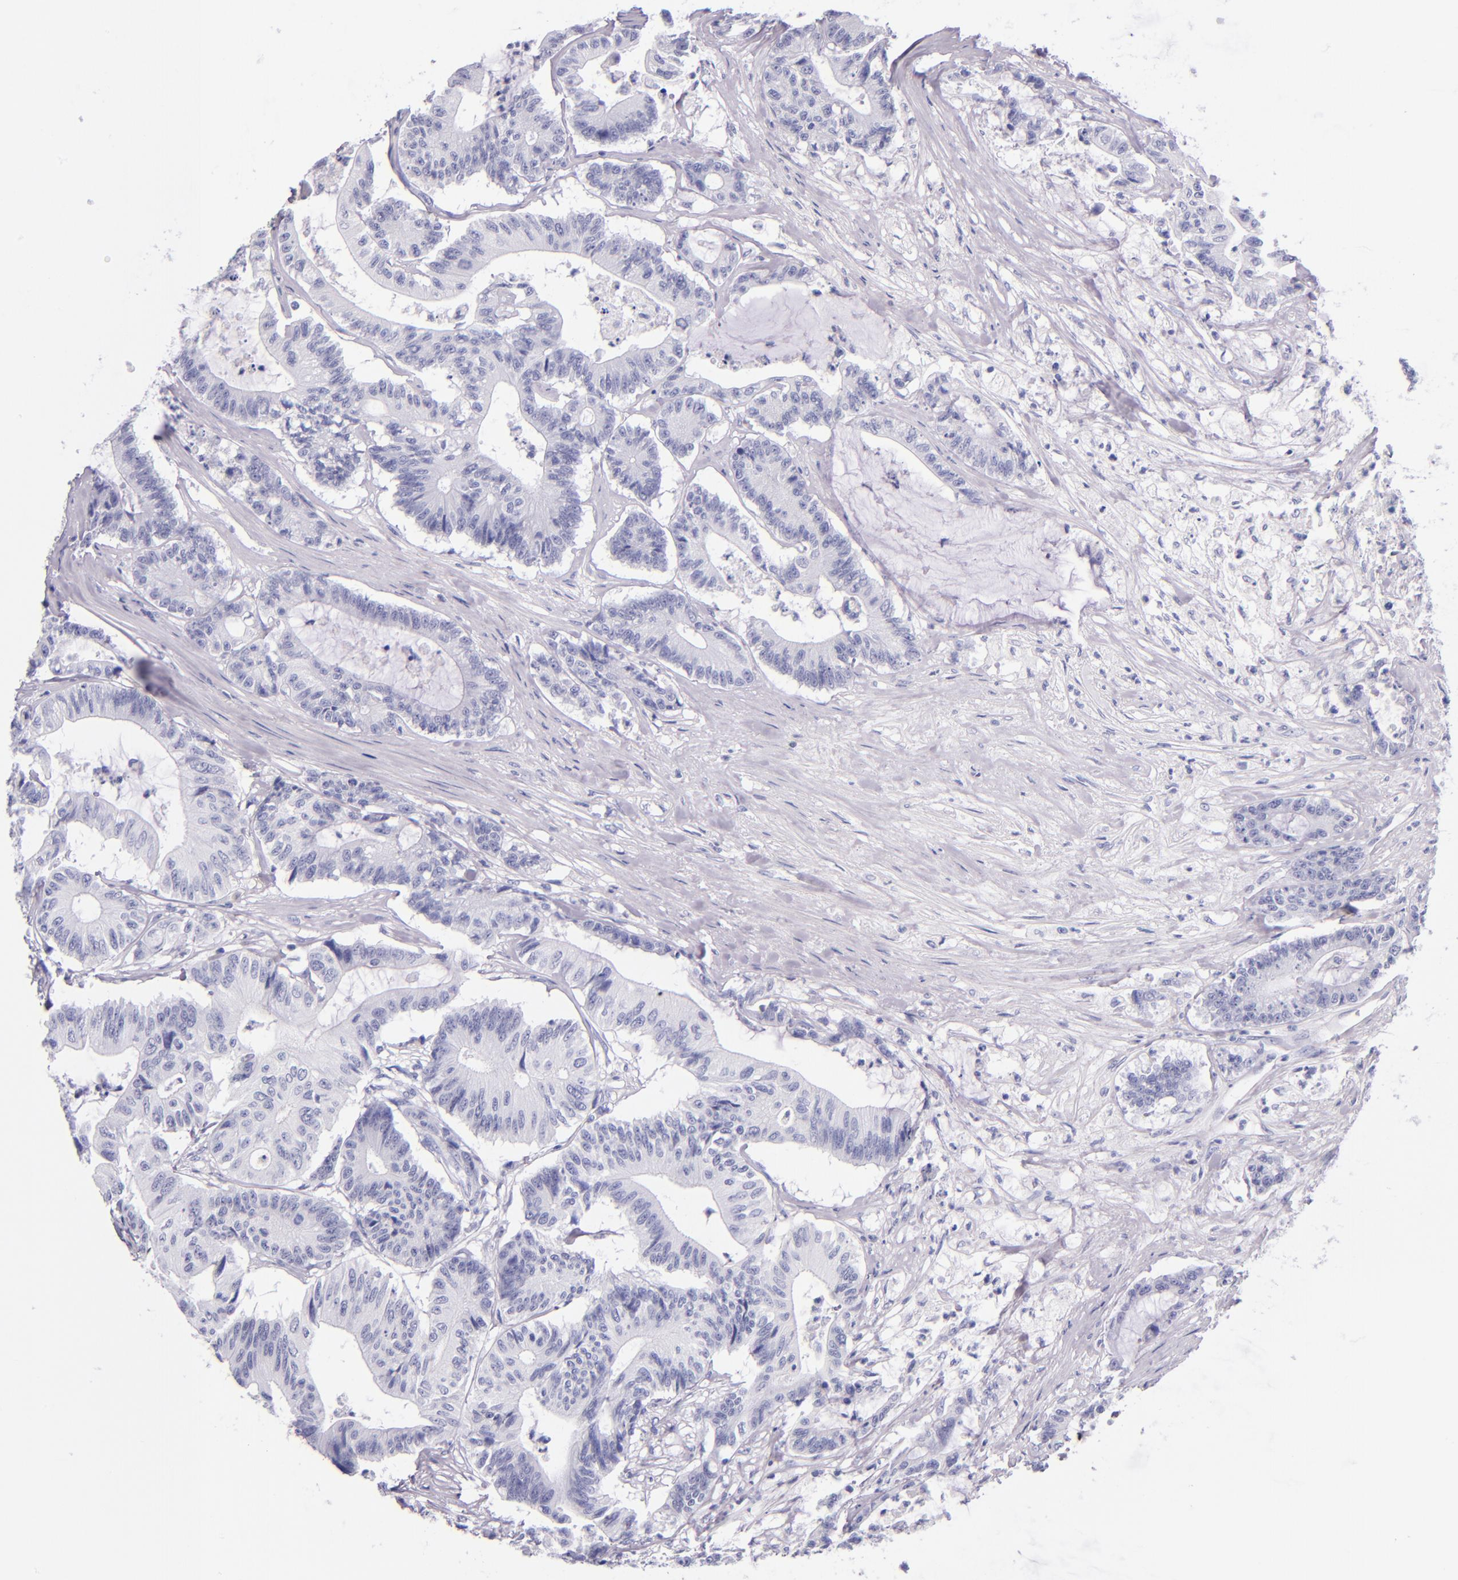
{"staining": {"intensity": "negative", "quantity": "none", "location": "none"}, "tissue": "colorectal cancer", "cell_type": "Tumor cells", "image_type": "cancer", "snomed": [{"axis": "morphology", "description": "Adenocarcinoma, NOS"}, {"axis": "topography", "description": "Colon"}], "caption": "Tumor cells are negative for protein expression in human colorectal adenocarcinoma.", "gene": "IRF4", "patient": {"sex": "female", "age": 84}}